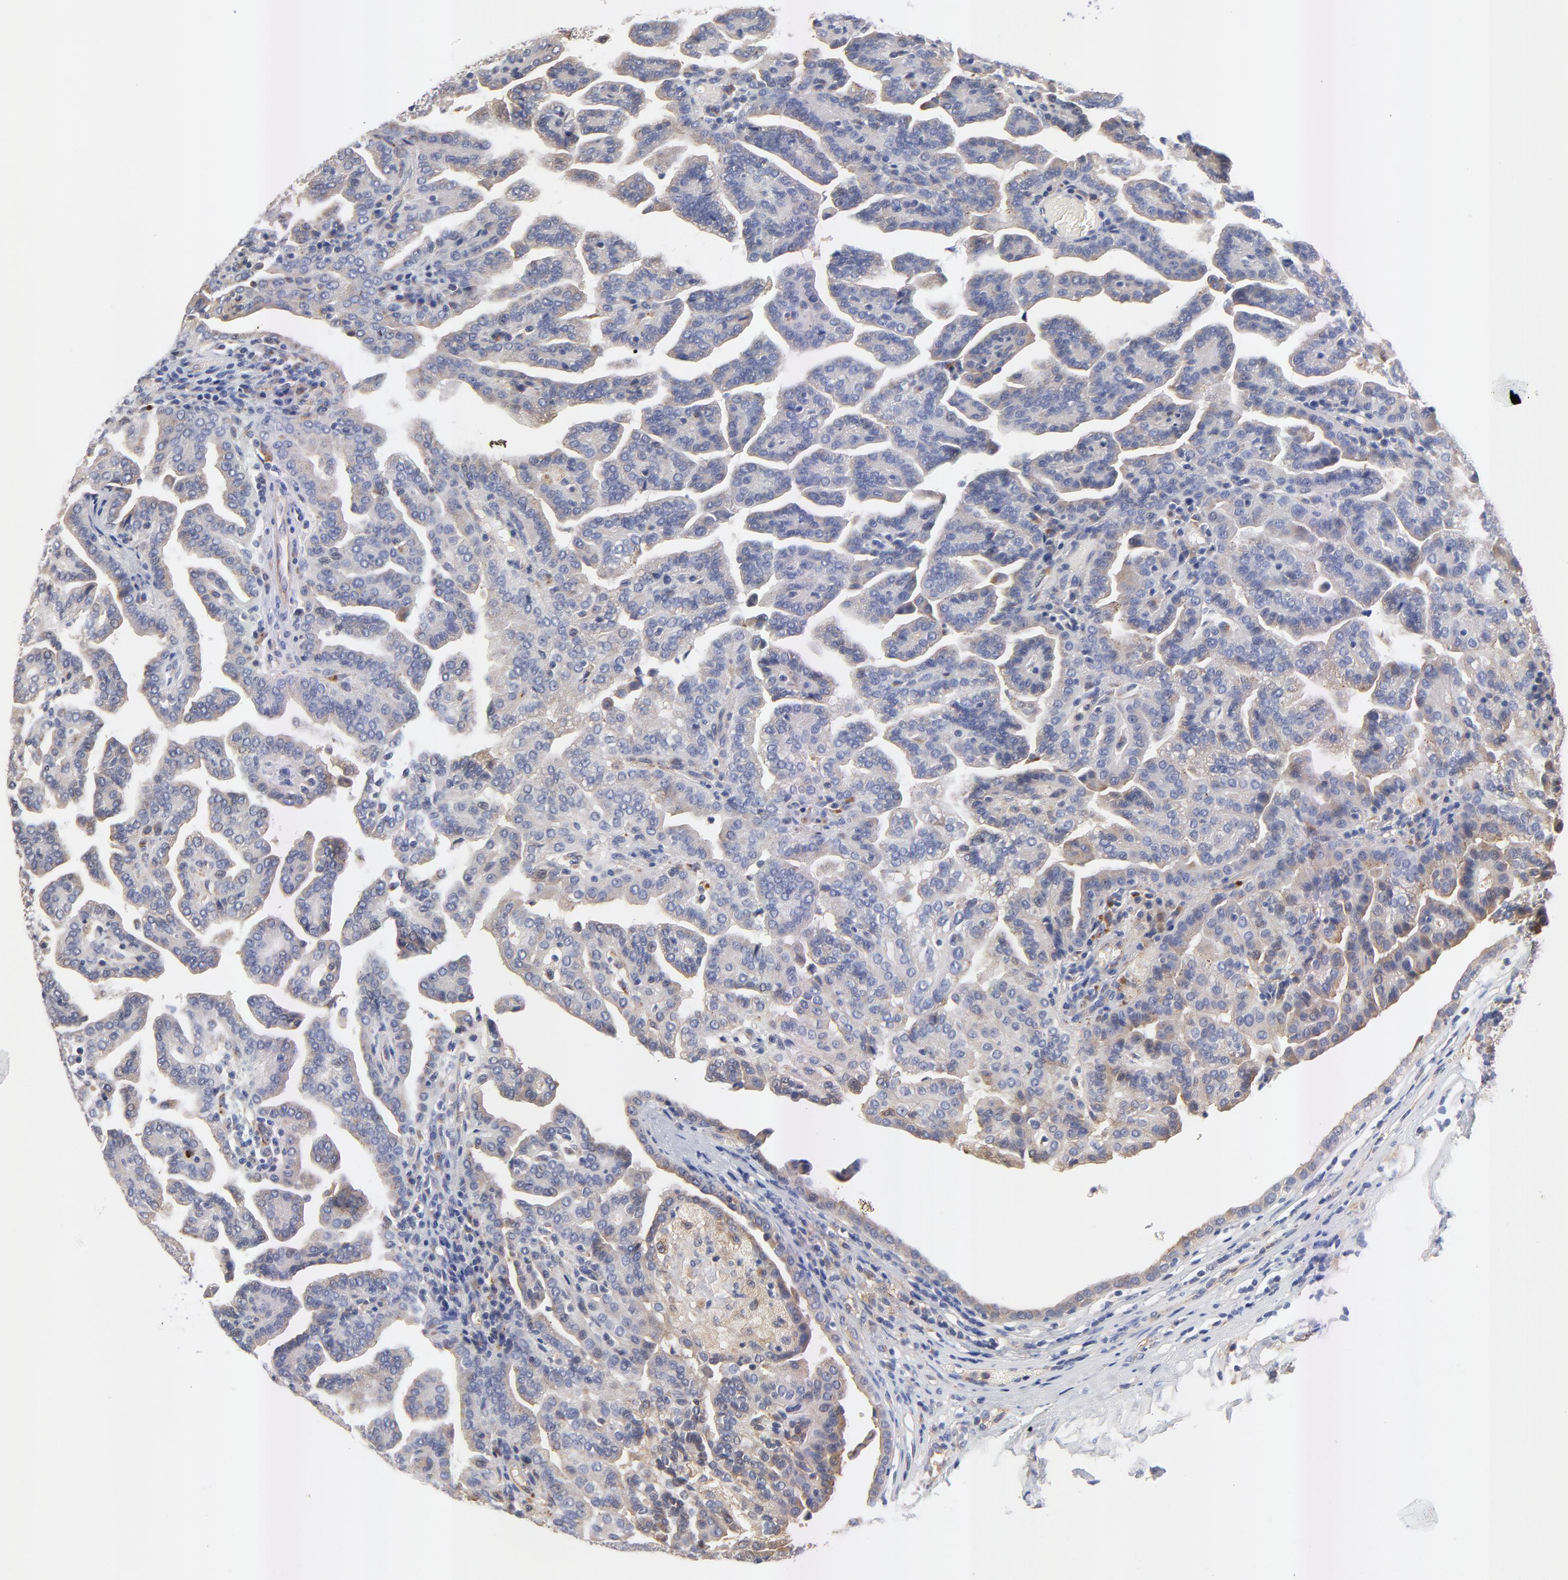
{"staining": {"intensity": "weak", "quantity": "25%-75%", "location": "cytoplasmic/membranous"}, "tissue": "renal cancer", "cell_type": "Tumor cells", "image_type": "cancer", "snomed": [{"axis": "morphology", "description": "Adenocarcinoma, NOS"}, {"axis": "topography", "description": "Kidney"}], "caption": "Brown immunohistochemical staining in human adenocarcinoma (renal) demonstrates weak cytoplasmic/membranous staining in approximately 25%-75% of tumor cells. Immunohistochemistry stains the protein in brown and the nuclei are stained blue.", "gene": "FBXL2", "patient": {"sex": "male", "age": 61}}